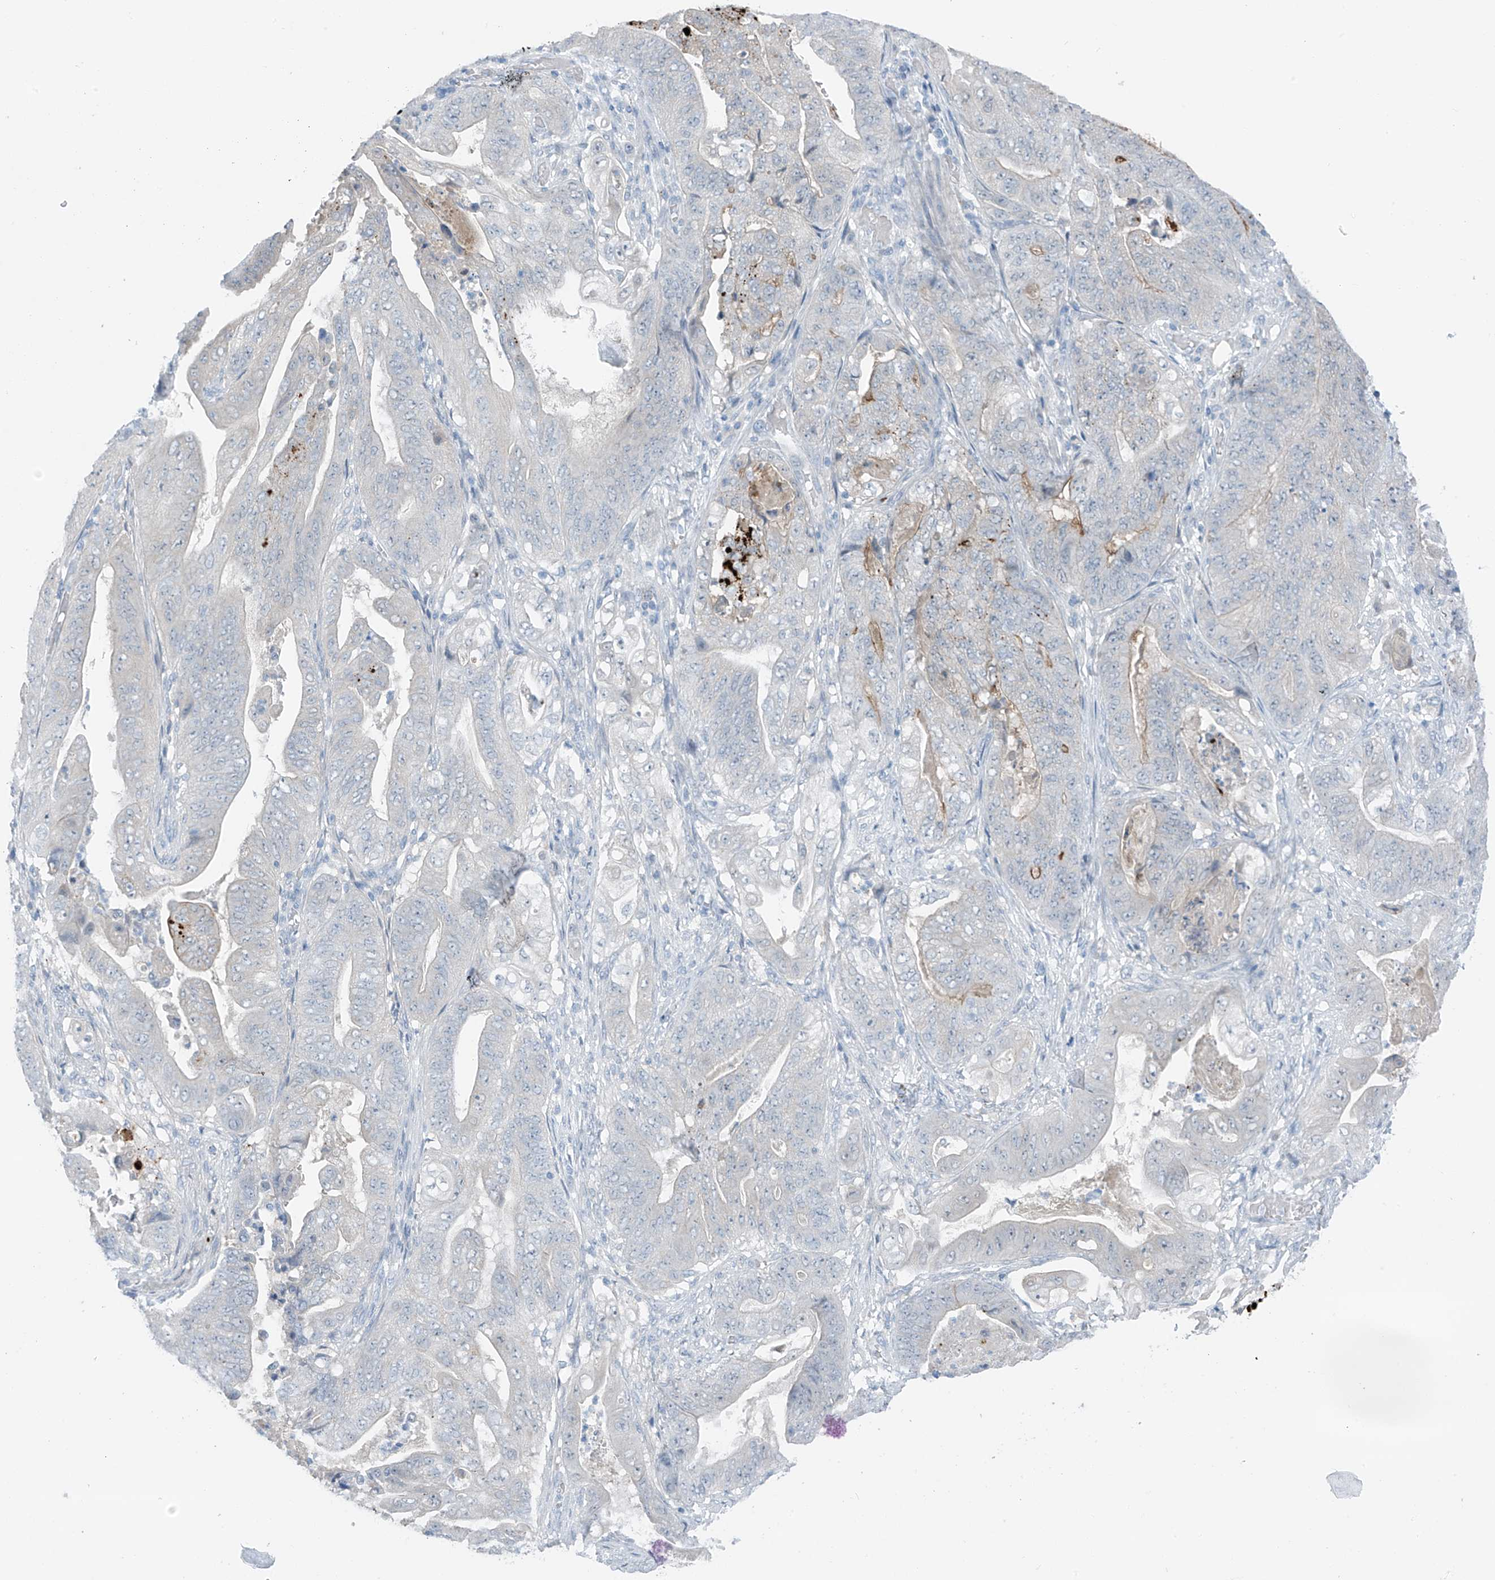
{"staining": {"intensity": "moderate", "quantity": "<25%", "location": "cytoplasmic/membranous"}, "tissue": "stomach cancer", "cell_type": "Tumor cells", "image_type": "cancer", "snomed": [{"axis": "morphology", "description": "Adenocarcinoma, NOS"}, {"axis": "topography", "description": "Stomach"}], "caption": "Tumor cells reveal low levels of moderate cytoplasmic/membranous staining in approximately <25% of cells in stomach adenocarcinoma. (DAB IHC, brown staining for protein, blue staining for nuclei).", "gene": "ZNF793", "patient": {"sex": "female", "age": 73}}